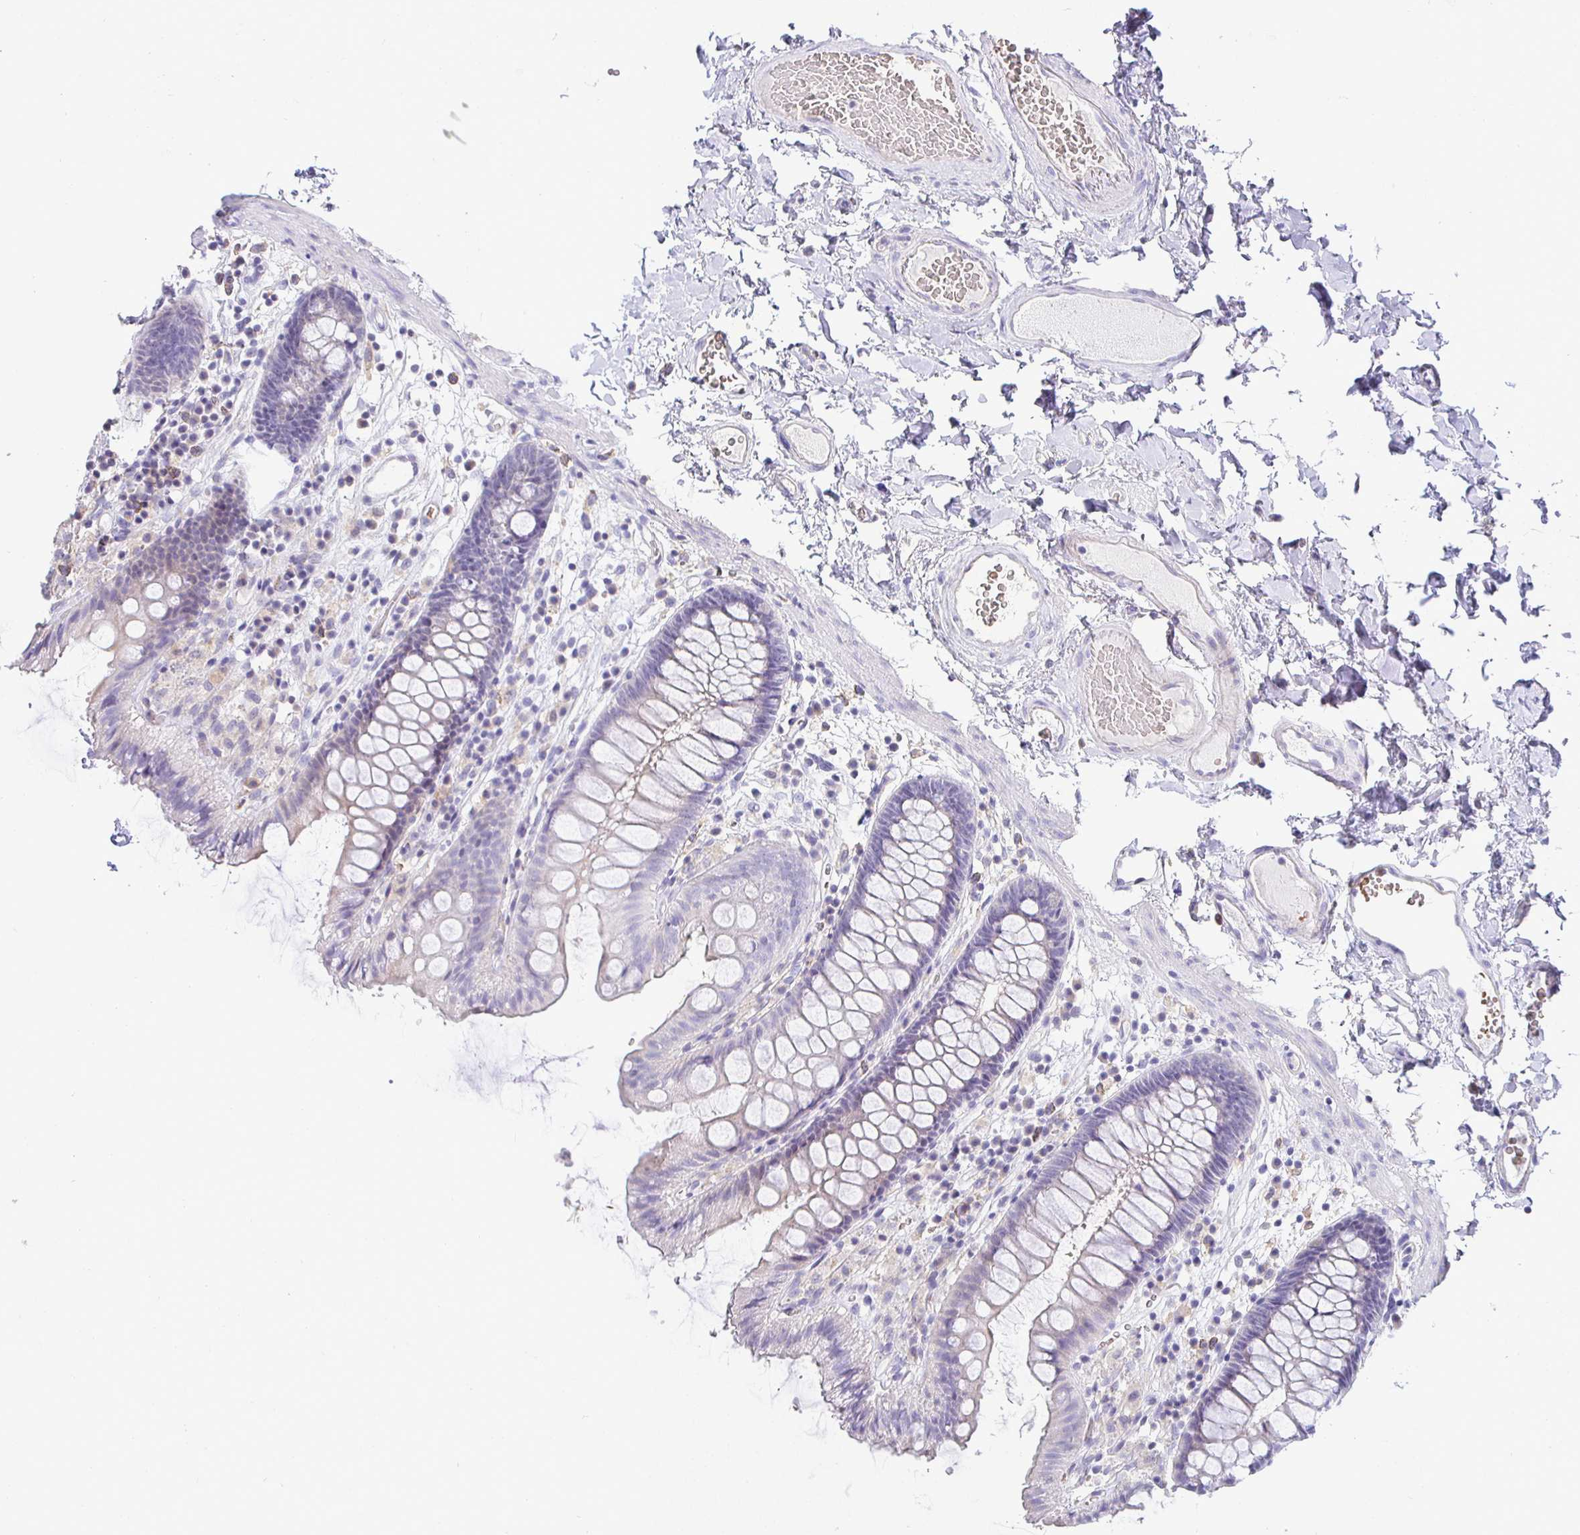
{"staining": {"intensity": "negative", "quantity": "none", "location": "none"}, "tissue": "colon", "cell_type": "Endothelial cells", "image_type": "normal", "snomed": [{"axis": "morphology", "description": "Normal tissue, NOS"}, {"axis": "topography", "description": "Colon"}], "caption": "Immunohistochemical staining of benign human colon exhibits no significant staining in endothelial cells. (IHC, brightfield microscopy, high magnification).", "gene": "SIRPA", "patient": {"sex": "male", "age": 84}}